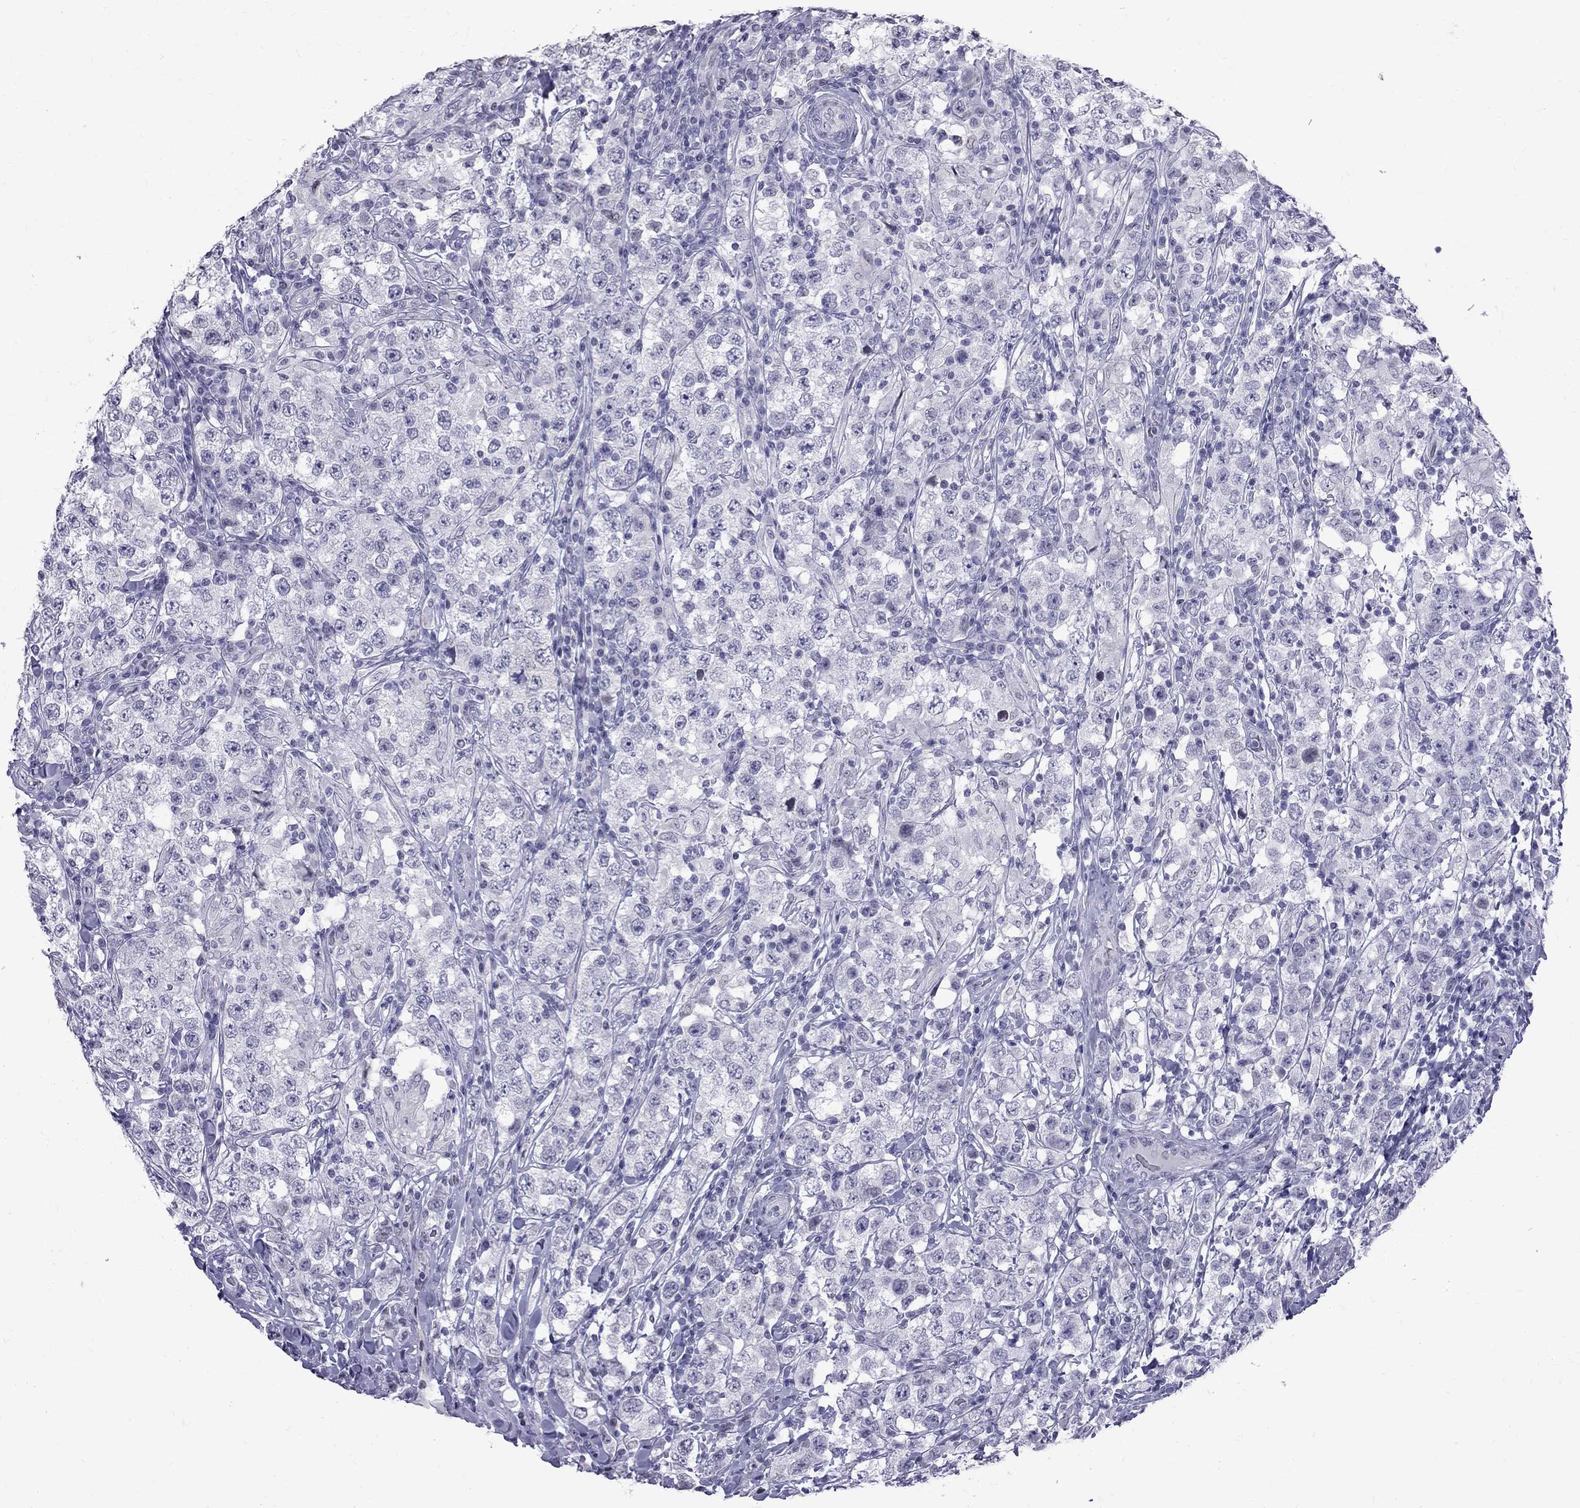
{"staining": {"intensity": "negative", "quantity": "none", "location": "none"}, "tissue": "testis cancer", "cell_type": "Tumor cells", "image_type": "cancer", "snomed": [{"axis": "morphology", "description": "Seminoma, NOS"}, {"axis": "morphology", "description": "Carcinoma, Embryonal, NOS"}, {"axis": "topography", "description": "Testis"}], "caption": "Protein analysis of testis cancer shows no significant positivity in tumor cells. (DAB IHC with hematoxylin counter stain).", "gene": "MUC15", "patient": {"sex": "male", "age": 41}}